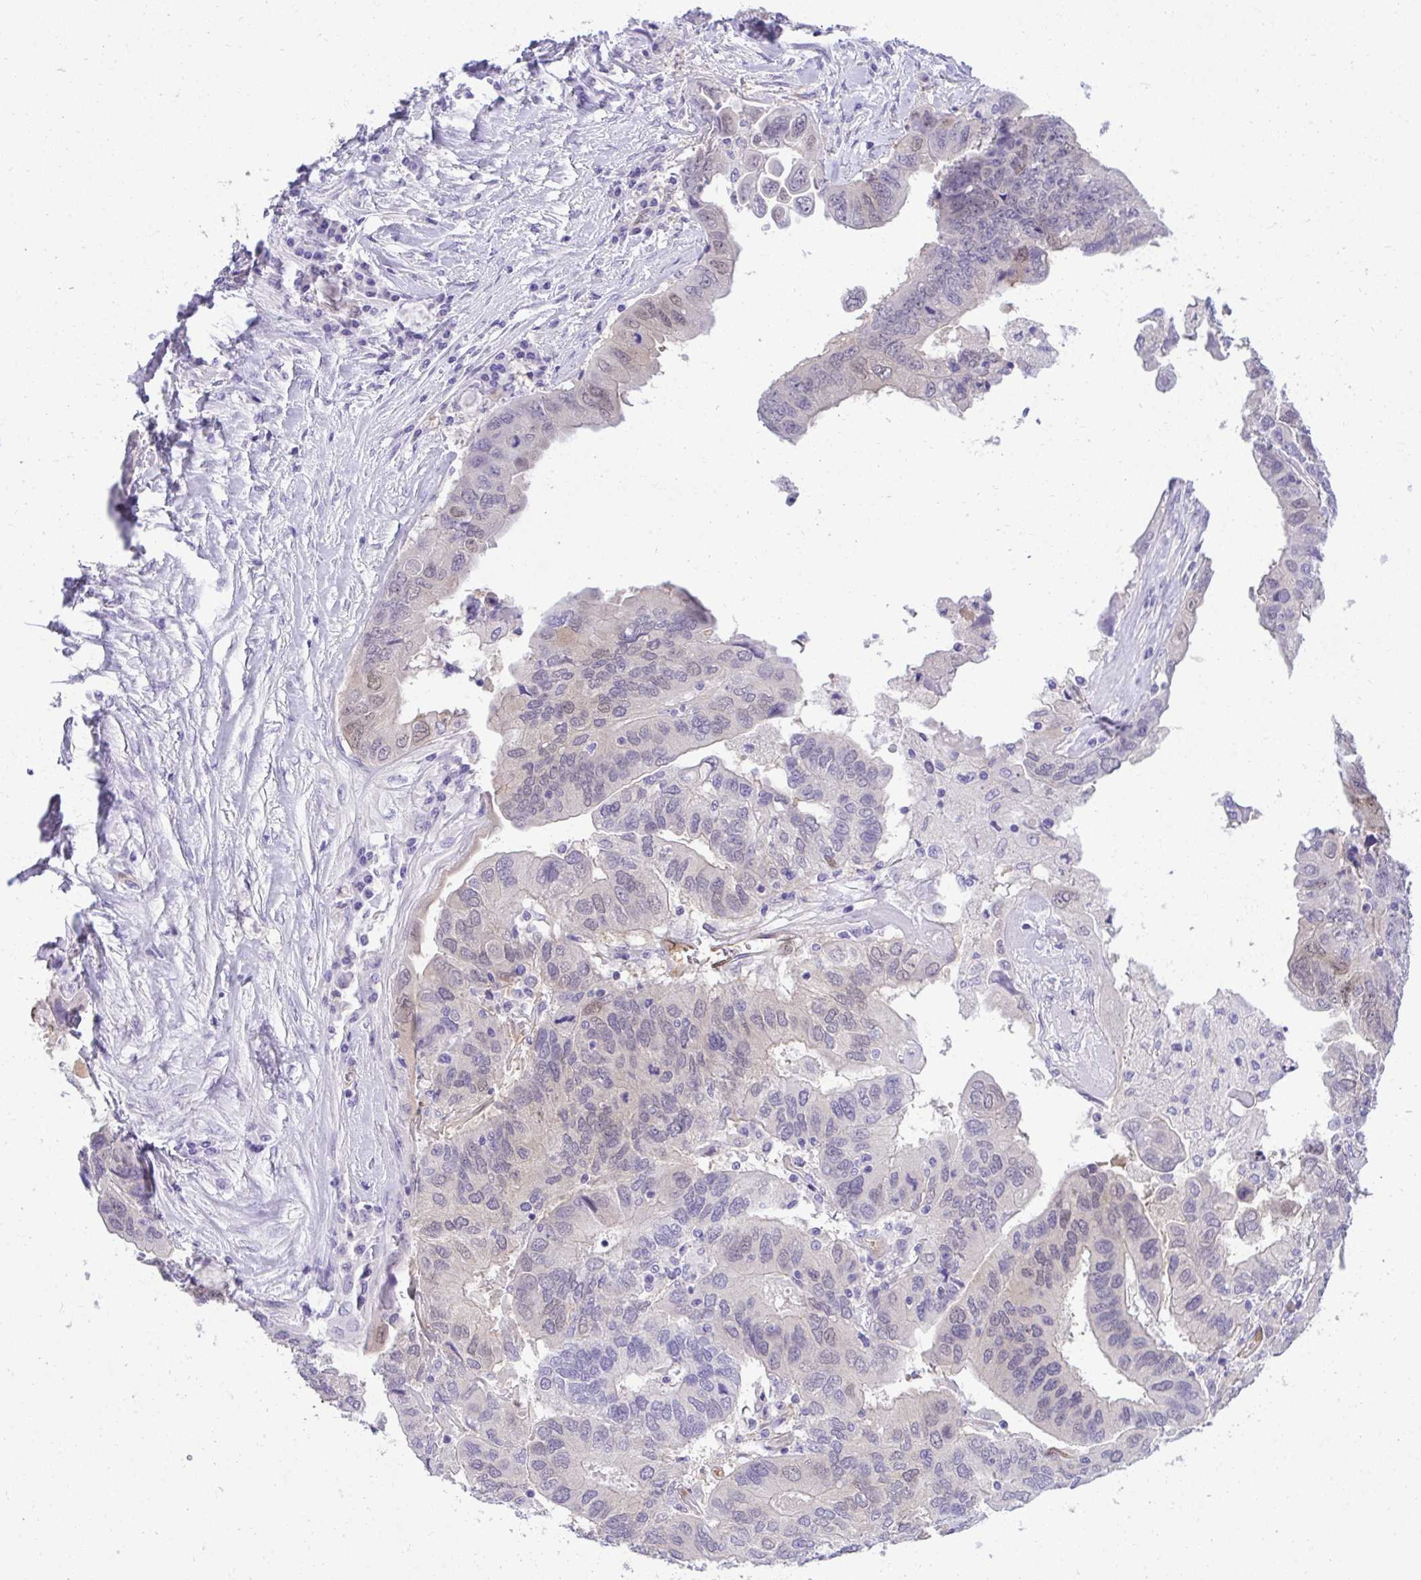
{"staining": {"intensity": "weak", "quantity": "<25%", "location": "cytoplasmic/membranous,nuclear"}, "tissue": "ovarian cancer", "cell_type": "Tumor cells", "image_type": "cancer", "snomed": [{"axis": "morphology", "description": "Cystadenocarcinoma, serous, NOS"}, {"axis": "topography", "description": "Ovary"}], "caption": "Micrograph shows no protein expression in tumor cells of serous cystadenocarcinoma (ovarian) tissue.", "gene": "PGM2L1", "patient": {"sex": "female", "age": 79}}